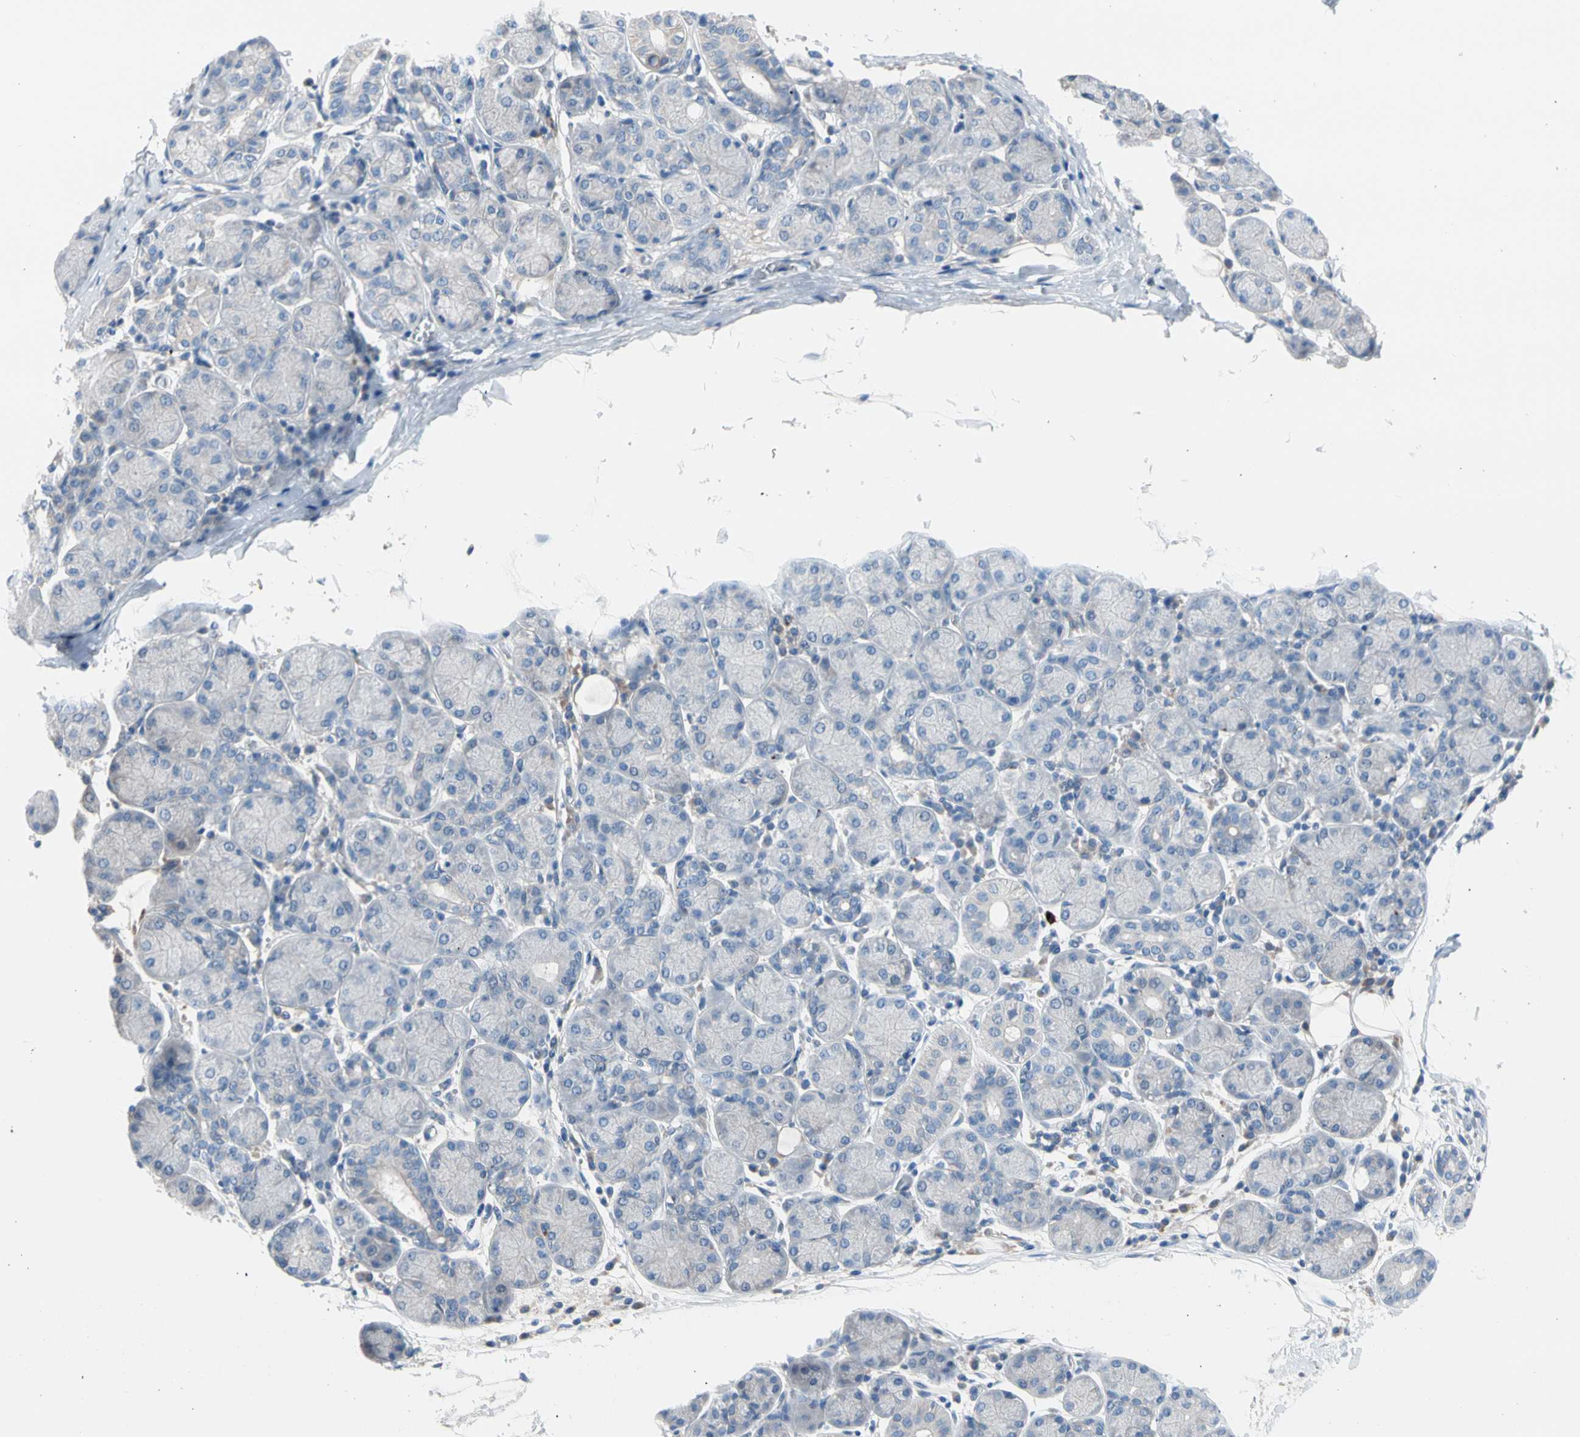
{"staining": {"intensity": "negative", "quantity": "none", "location": "none"}, "tissue": "salivary gland", "cell_type": "Glandular cells", "image_type": "normal", "snomed": [{"axis": "morphology", "description": "Normal tissue, NOS"}, {"axis": "topography", "description": "Salivary gland"}], "caption": "This is an immunohistochemistry image of benign salivary gland. There is no positivity in glandular cells.", "gene": "CASQ1", "patient": {"sex": "female", "age": 24}}